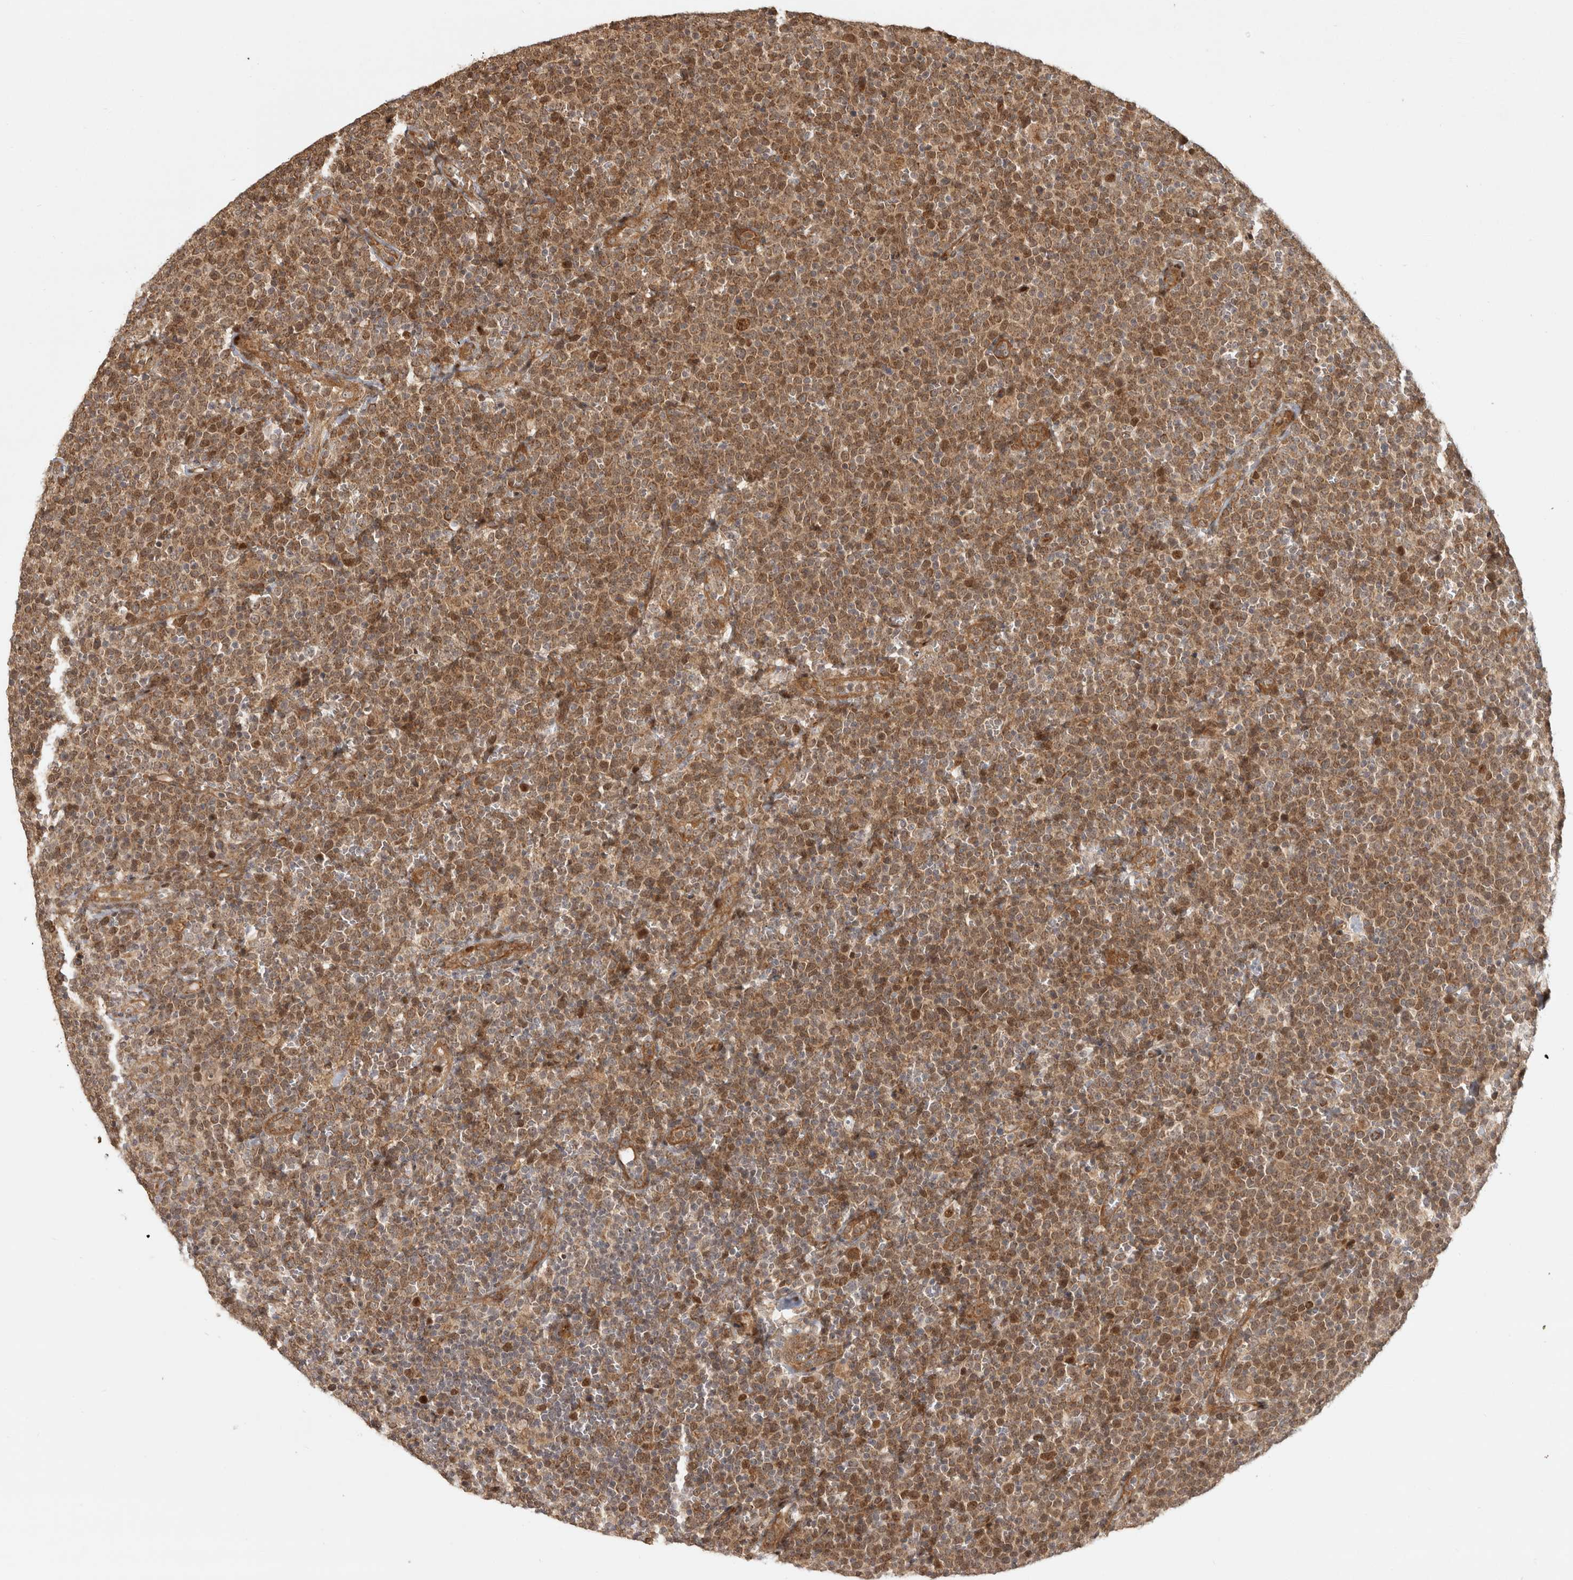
{"staining": {"intensity": "moderate", "quantity": ">75%", "location": "cytoplasmic/membranous"}, "tissue": "lymphoma", "cell_type": "Tumor cells", "image_type": "cancer", "snomed": [{"axis": "morphology", "description": "Malignant lymphoma, non-Hodgkin's type, High grade"}, {"axis": "topography", "description": "Lymph node"}], "caption": "IHC of human lymphoma reveals medium levels of moderate cytoplasmic/membranous staining in about >75% of tumor cells.", "gene": "CAMSAP2", "patient": {"sex": "male", "age": 61}}